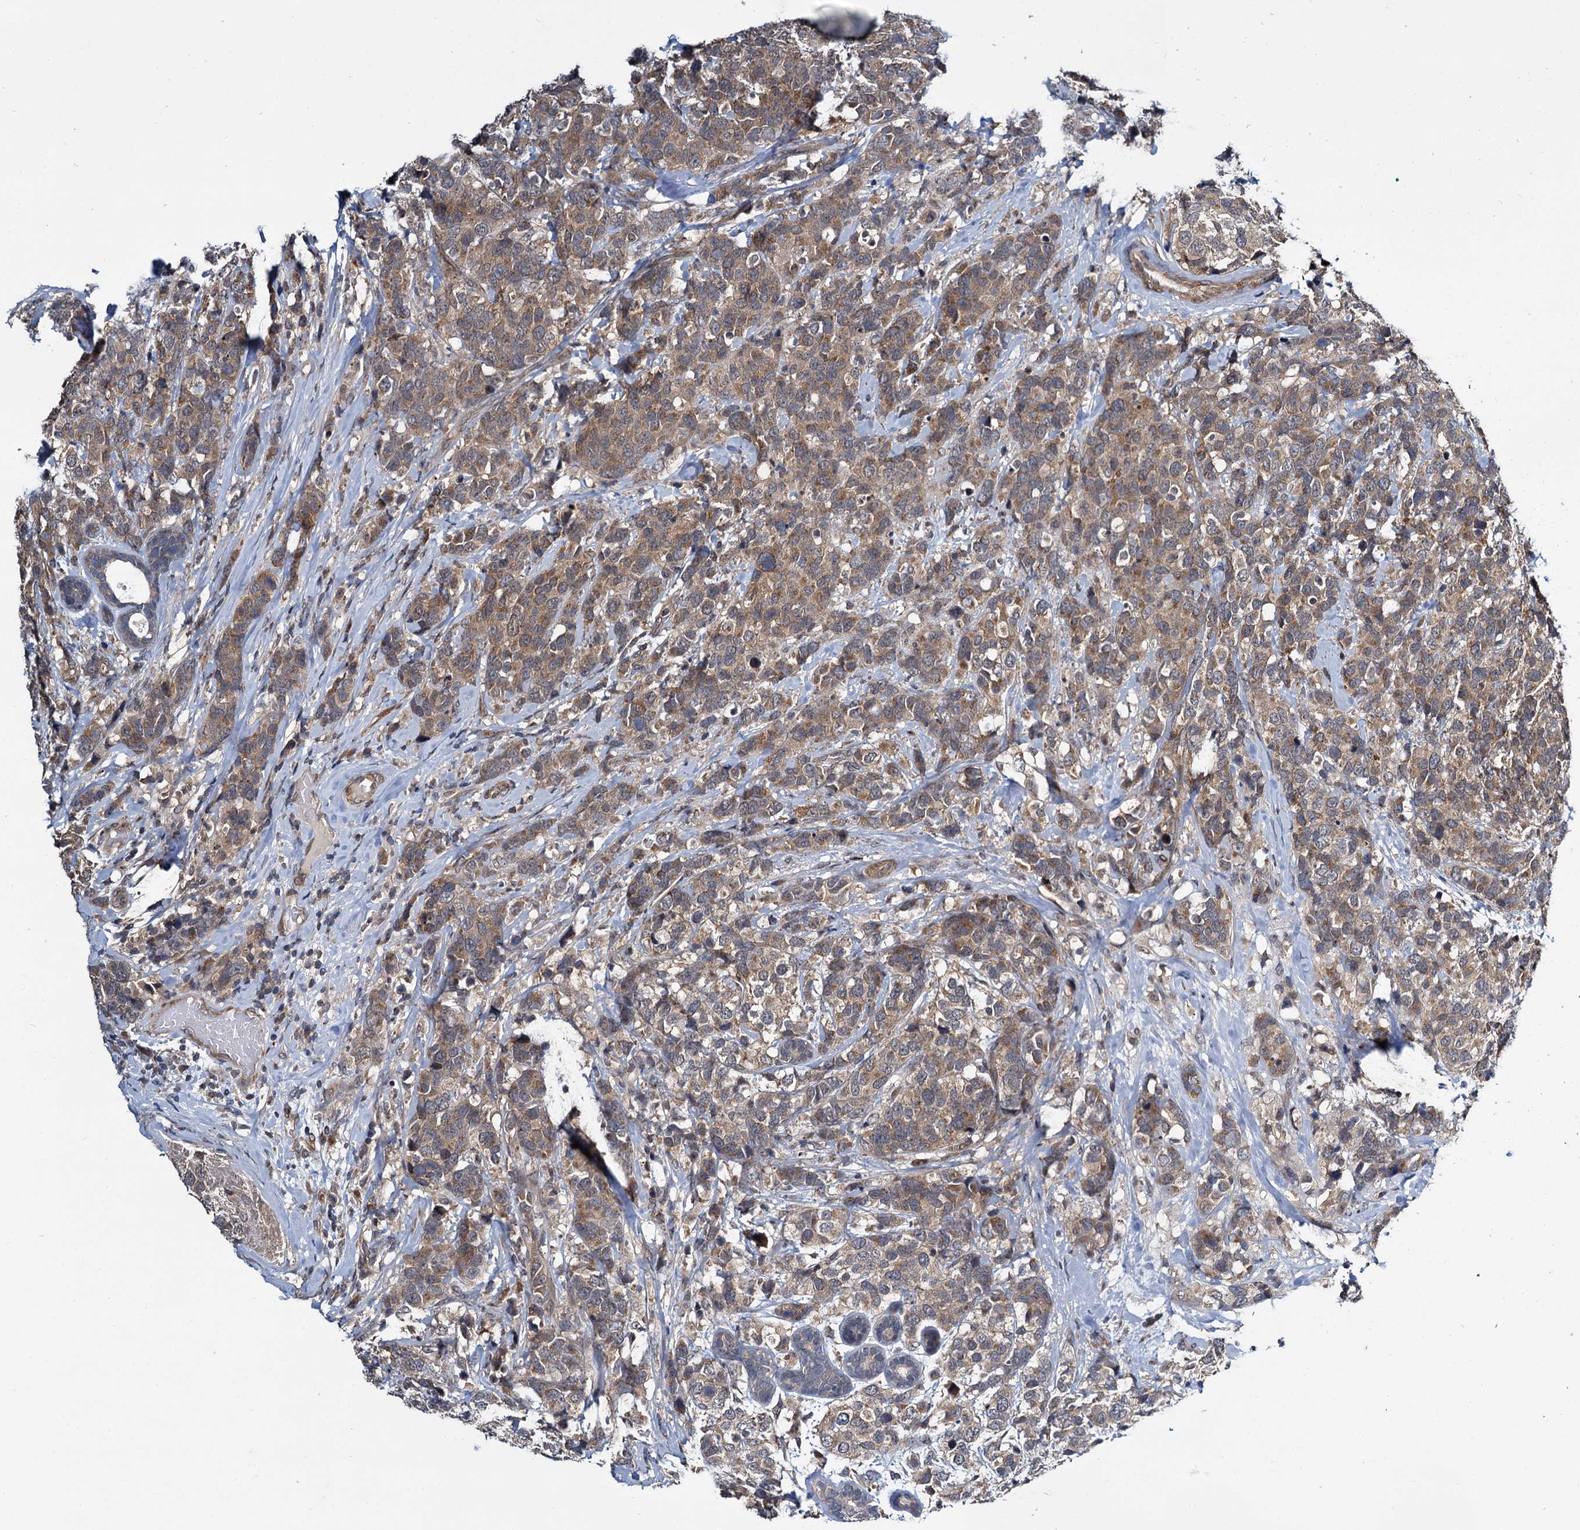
{"staining": {"intensity": "moderate", "quantity": ">75%", "location": "cytoplasmic/membranous"}, "tissue": "breast cancer", "cell_type": "Tumor cells", "image_type": "cancer", "snomed": [{"axis": "morphology", "description": "Lobular carcinoma"}, {"axis": "topography", "description": "Breast"}], "caption": "IHC of human breast lobular carcinoma displays medium levels of moderate cytoplasmic/membranous staining in approximately >75% of tumor cells.", "gene": "ARHGAP42", "patient": {"sex": "female", "age": 59}}